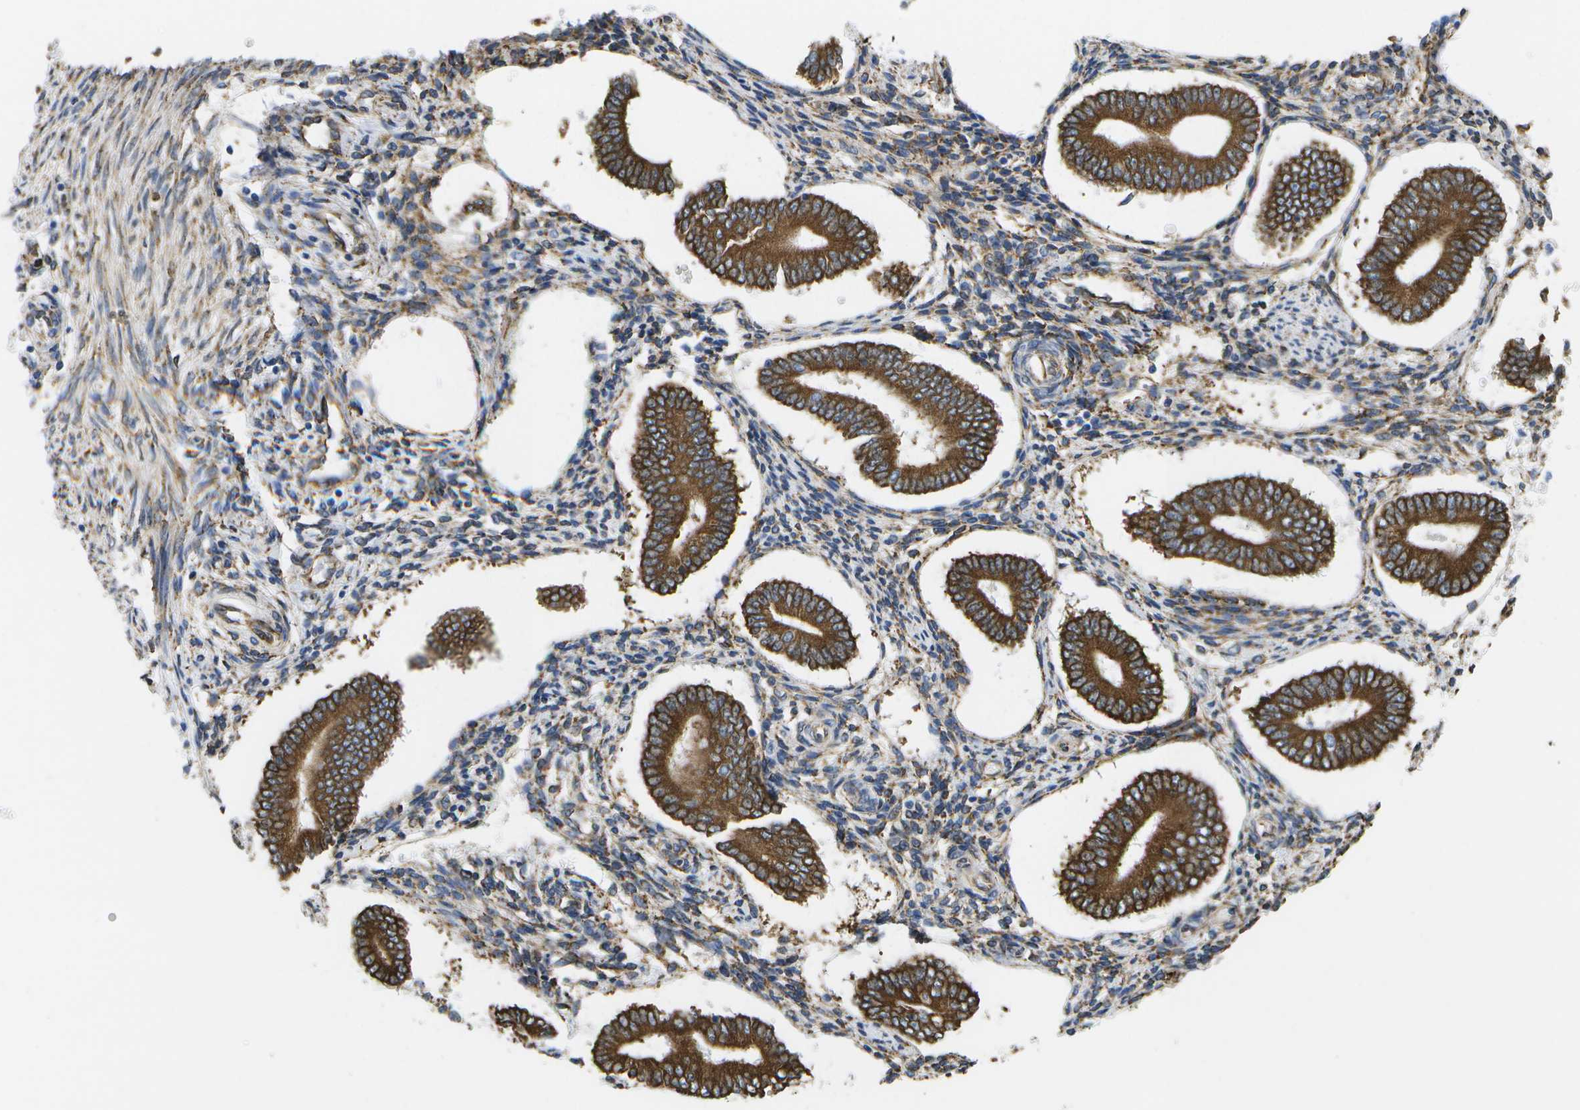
{"staining": {"intensity": "moderate", "quantity": "25%-75%", "location": "cytoplasmic/membranous"}, "tissue": "endometrium", "cell_type": "Cells in endometrial stroma", "image_type": "normal", "snomed": [{"axis": "morphology", "description": "Normal tissue, NOS"}, {"axis": "topography", "description": "Endometrium"}], "caption": "Immunohistochemical staining of normal human endometrium displays medium levels of moderate cytoplasmic/membranous staining in approximately 25%-75% of cells in endometrial stroma.", "gene": "ZDHHC17", "patient": {"sex": "female", "age": 42}}